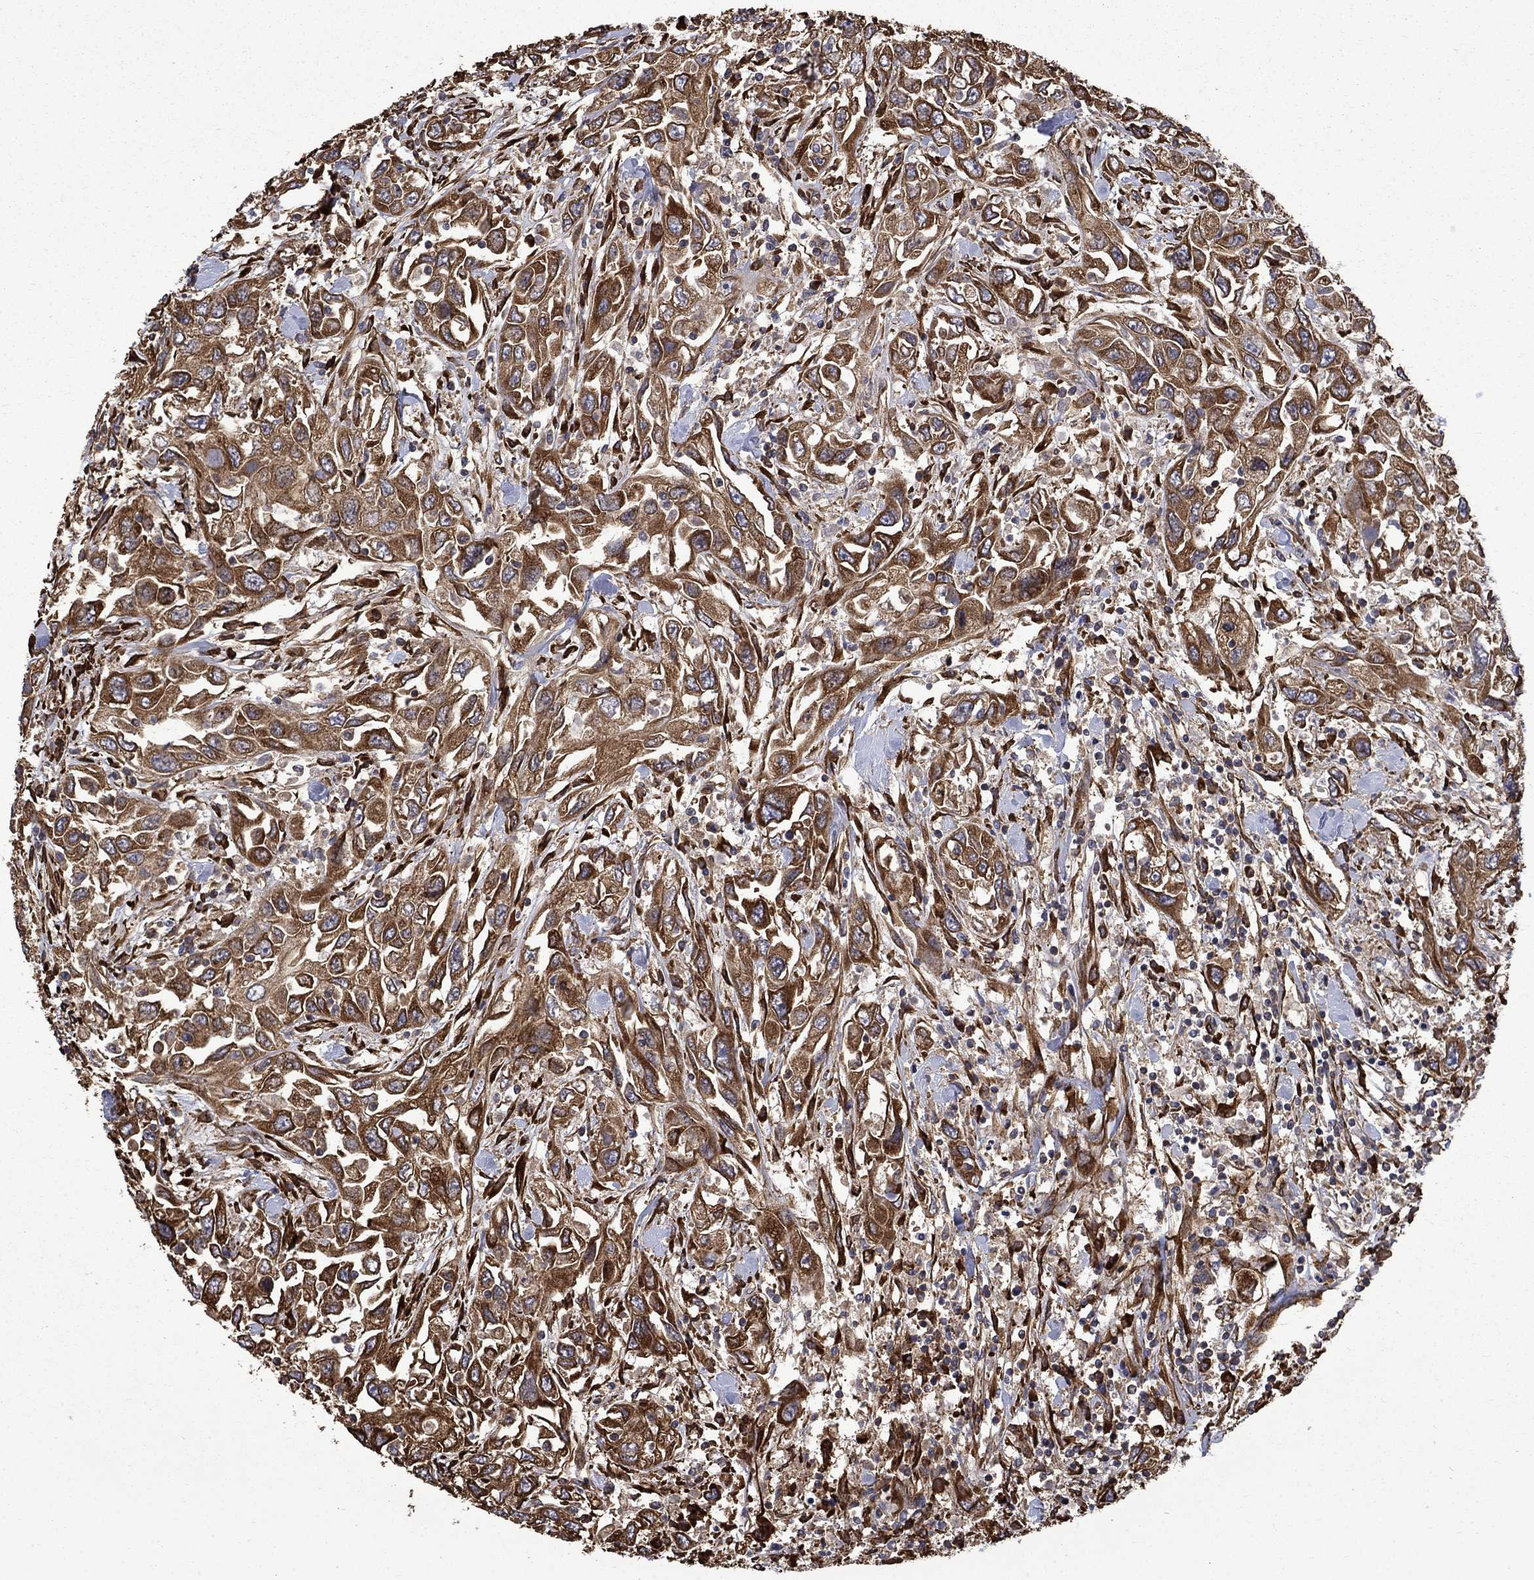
{"staining": {"intensity": "moderate", "quantity": ">75%", "location": "cytoplasmic/membranous"}, "tissue": "urothelial cancer", "cell_type": "Tumor cells", "image_type": "cancer", "snomed": [{"axis": "morphology", "description": "Urothelial carcinoma, High grade"}, {"axis": "topography", "description": "Urinary bladder"}], "caption": "Immunohistochemistry micrograph of urothelial cancer stained for a protein (brown), which shows medium levels of moderate cytoplasmic/membranous expression in about >75% of tumor cells.", "gene": "CUTC", "patient": {"sex": "male", "age": 76}}